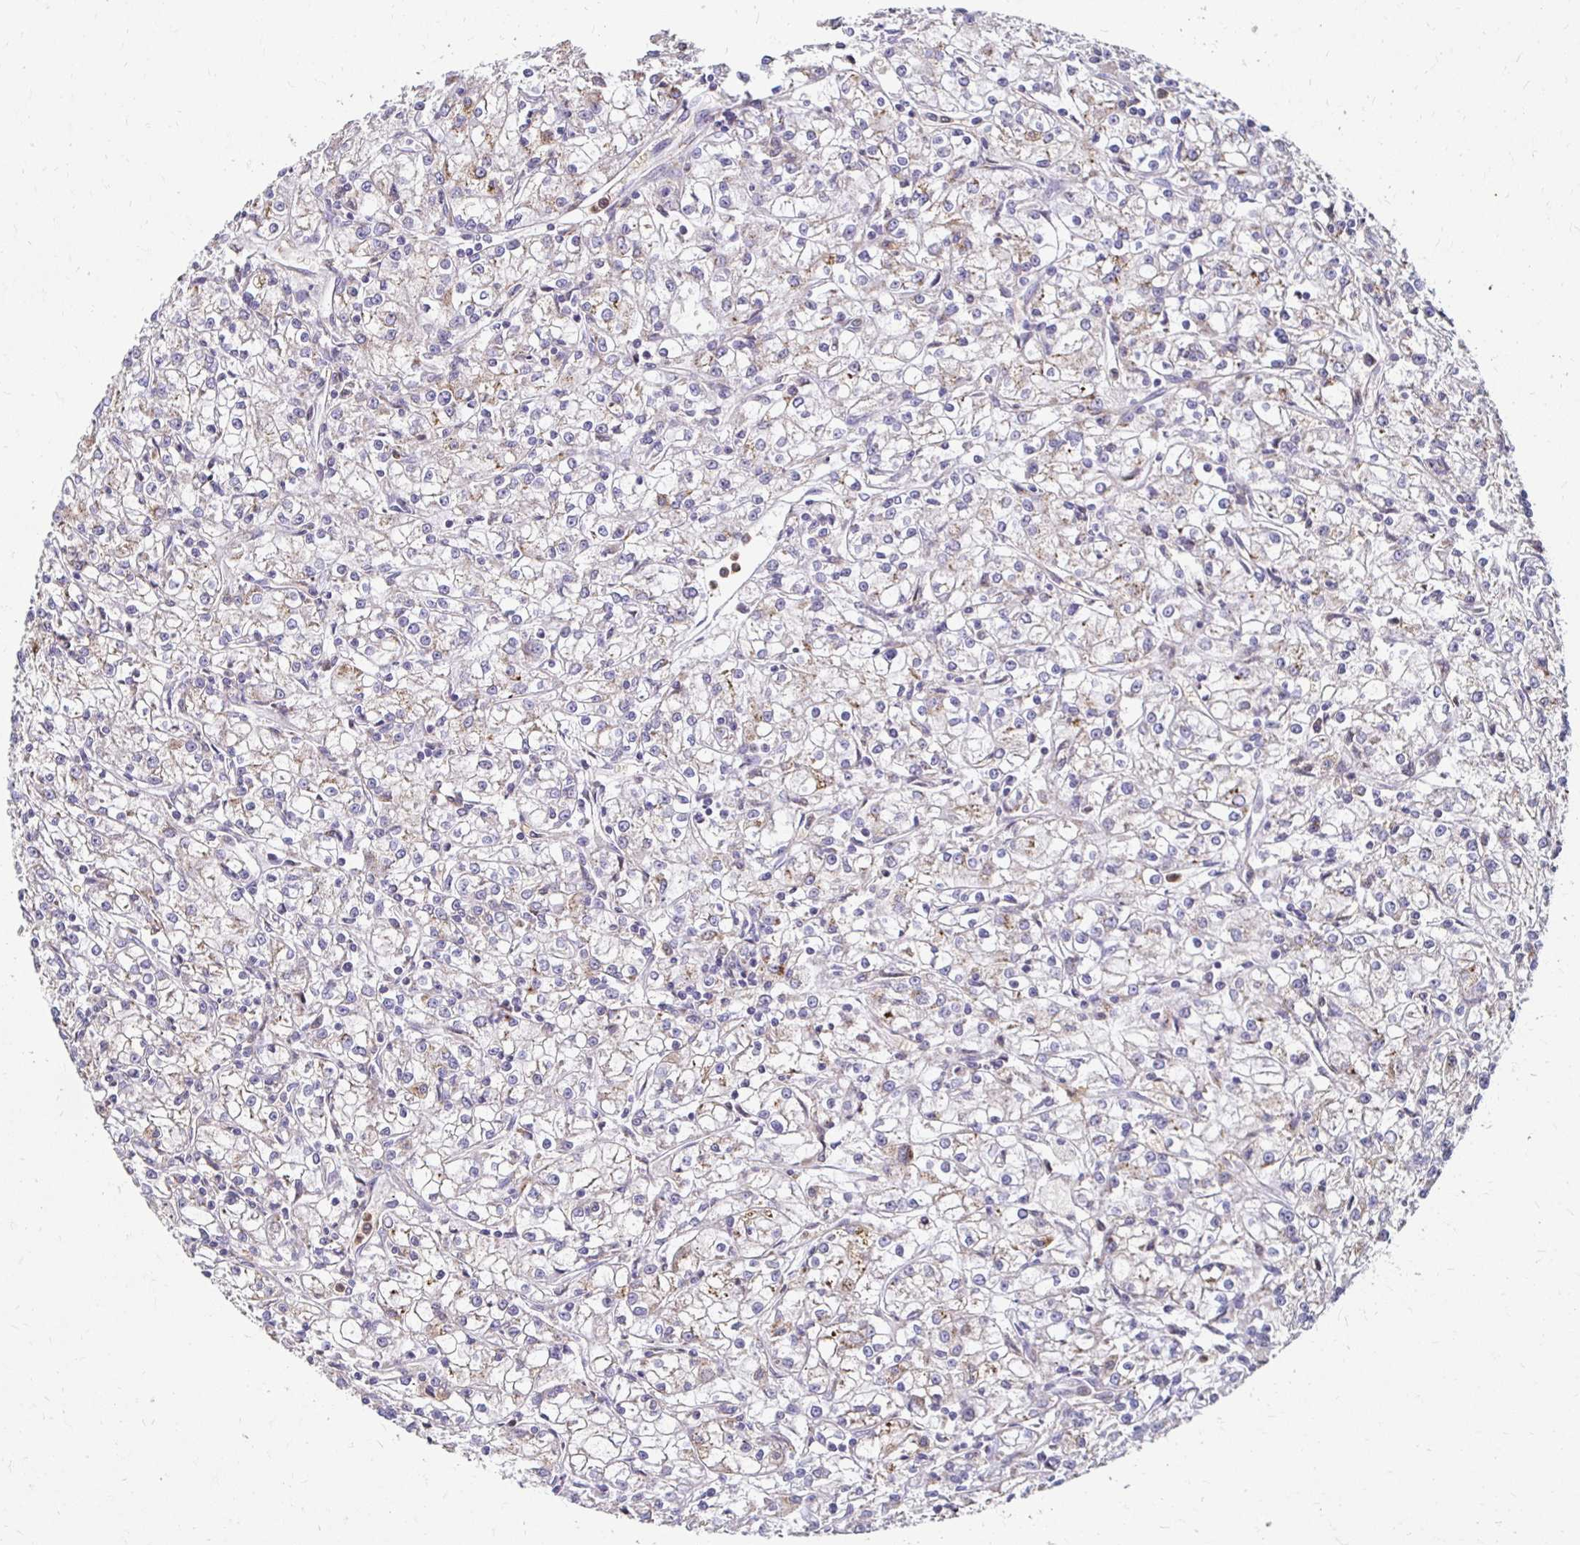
{"staining": {"intensity": "weak", "quantity": "<25%", "location": "cytoplasmic/membranous"}, "tissue": "renal cancer", "cell_type": "Tumor cells", "image_type": "cancer", "snomed": [{"axis": "morphology", "description": "Adenocarcinoma, NOS"}, {"axis": "topography", "description": "Kidney"}], "caption": "Image shows no significant protein staining in tumor cells of renal cancer (adenocarcinoma).", "gene": "GK2", "patient": {"sex": "female", "age": 59}}